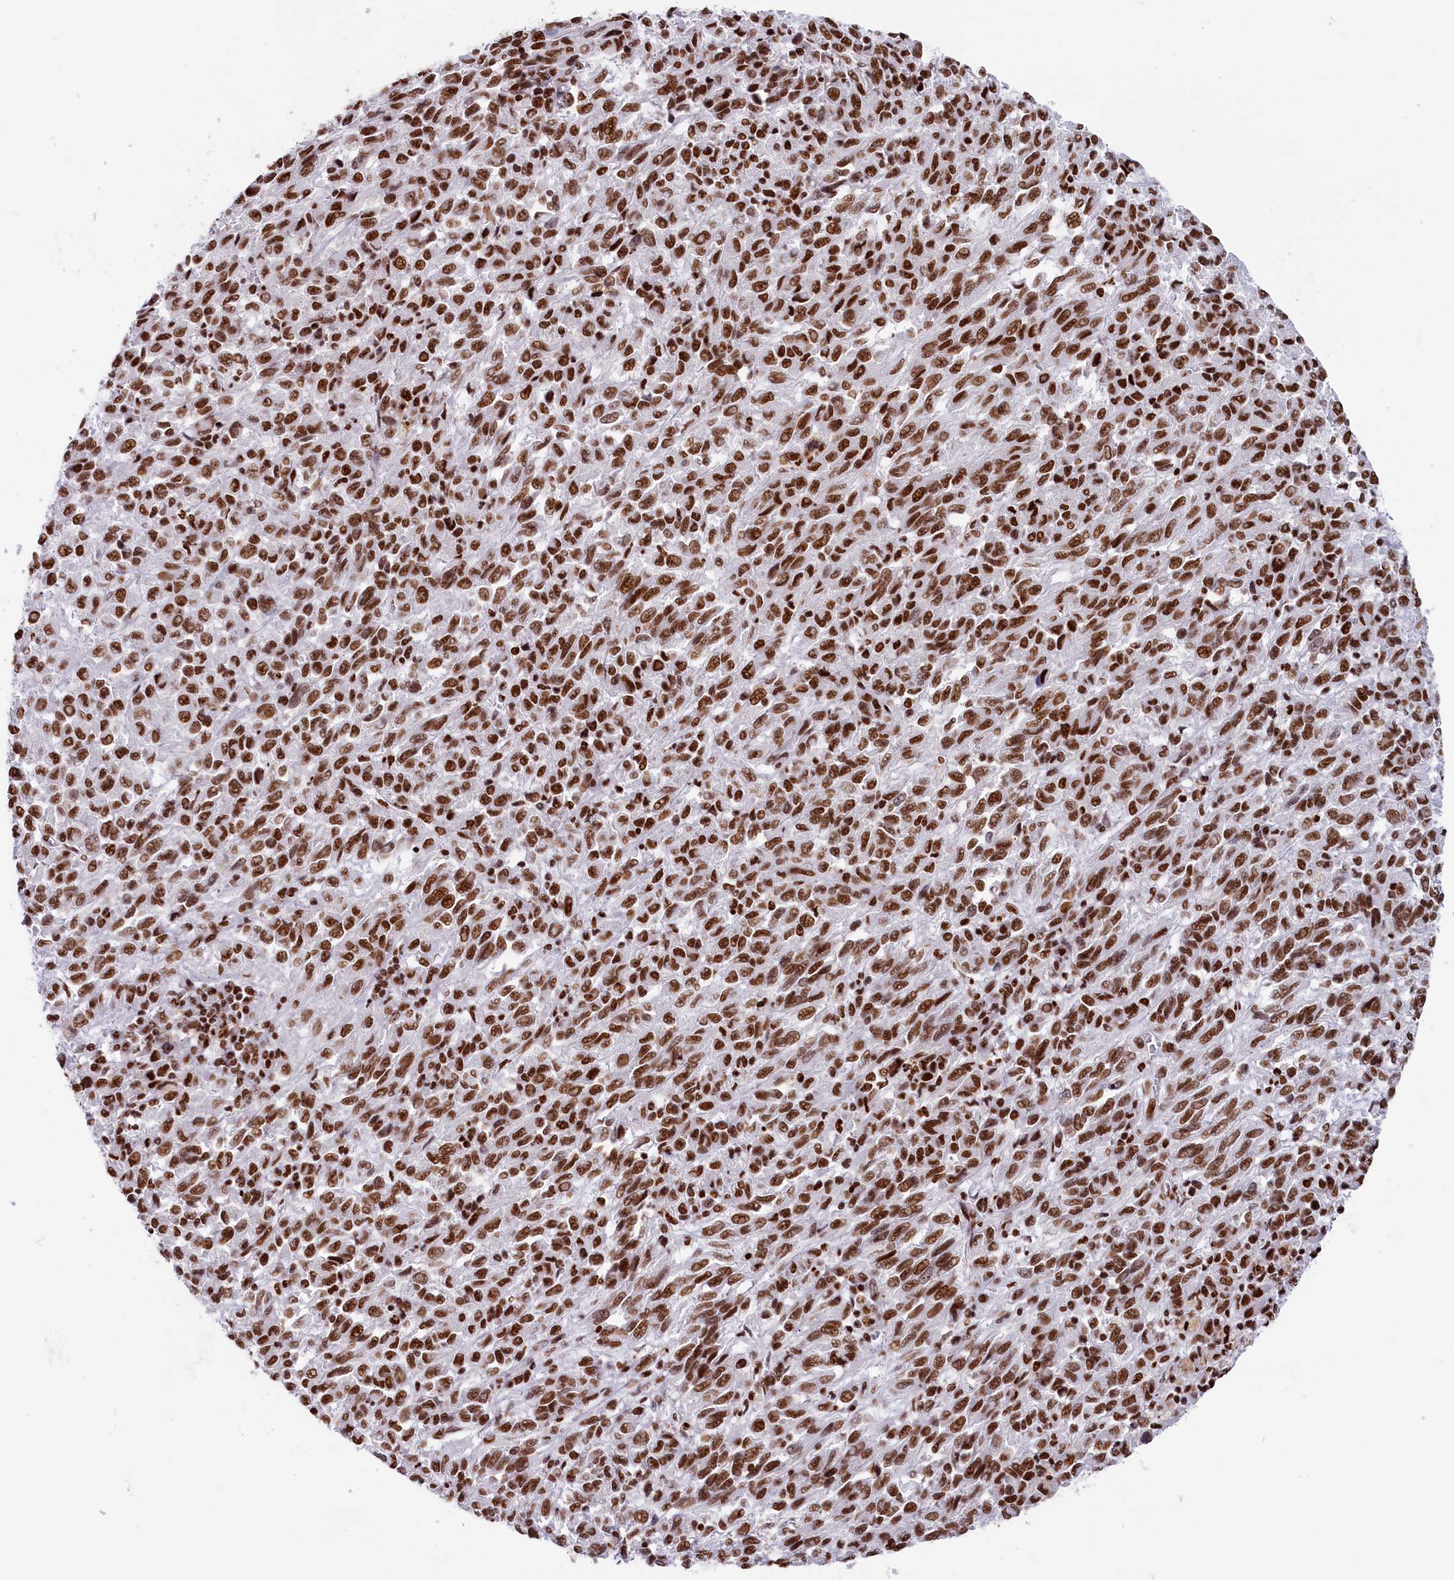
{"staining": {"intensity": "strong", "quantity": ">75%", "location": "nuclear"}, "tissue": "melanoma", "cell_type": "Tumor cells", "image_type": "cancer", "snomed": [{"axis": "morphology", "description": "Malignant melanoma, Metastatic site"}, {"axis": "topography", "description": "Lung"}], "caption": "About >75% of tumor cells in human malignant melanoma (metastatic site) show strong nuclear protein positivity as visualized by brown immunohistochemical staining.", "gene": "SNRNP70", "patient": {"sex": "male", "age": 64}}